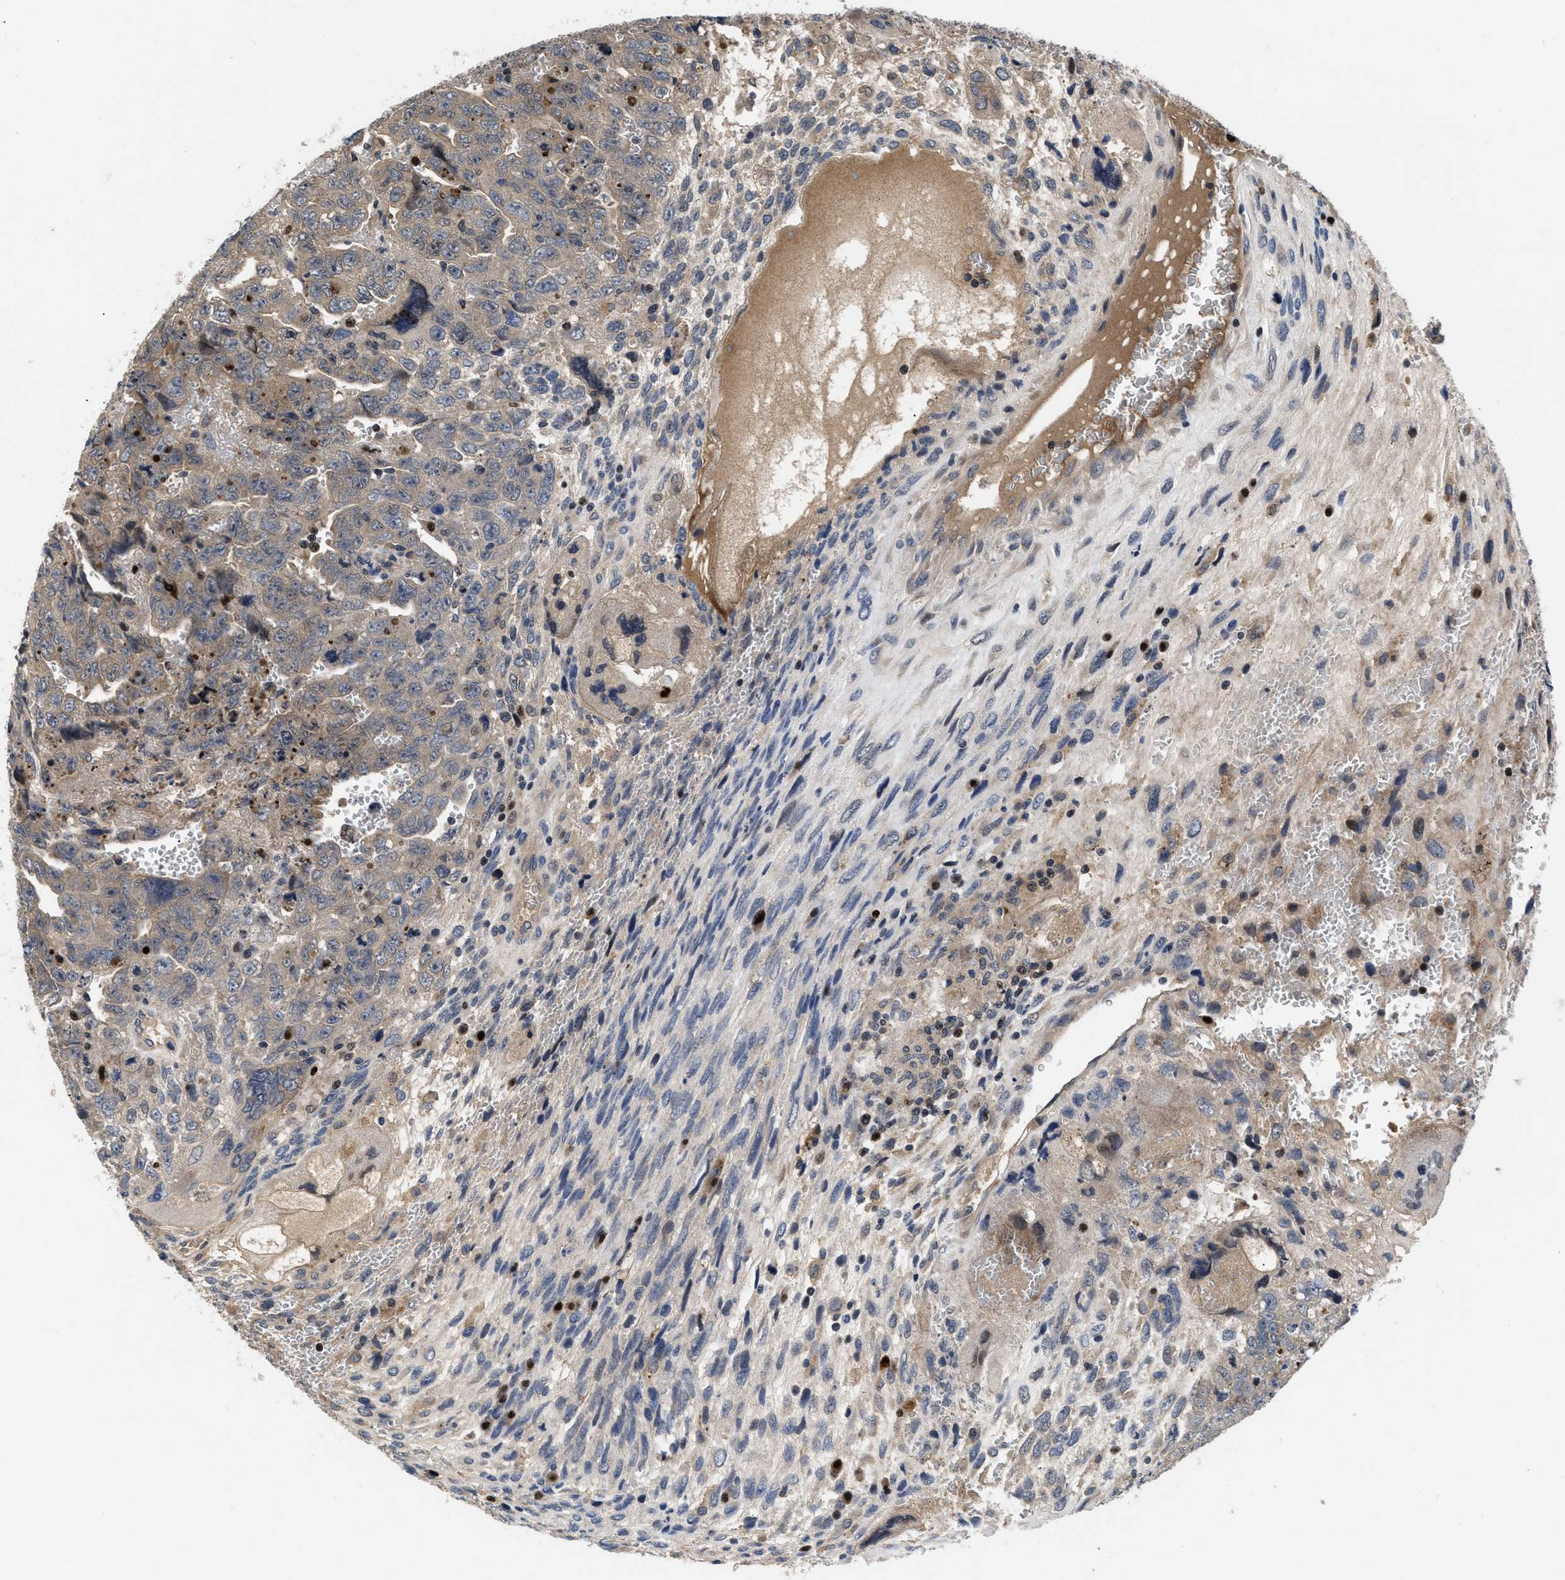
{"staining": {"intensity": "weak", "quantity": ">75%", "location": "cytoplasmic/membranous"}, "tissue": "testis cancer", "cell_type": "Tumor cells", "image_type": "cancer", "snomed": [{"axis": "morphology", "description": "Carcinoma, Embryonal, NOS"}, {"axis": "topography", "description": "Testis"}], "caption": "Protein expression analysis of human testis cancer (embryonal carcinoma) reveals weak cytoplasmic/membranous staining in approximately >75% of tumor cells.", "gene": "FAM200A", "patient": {"sex": "male", "age": 28}}